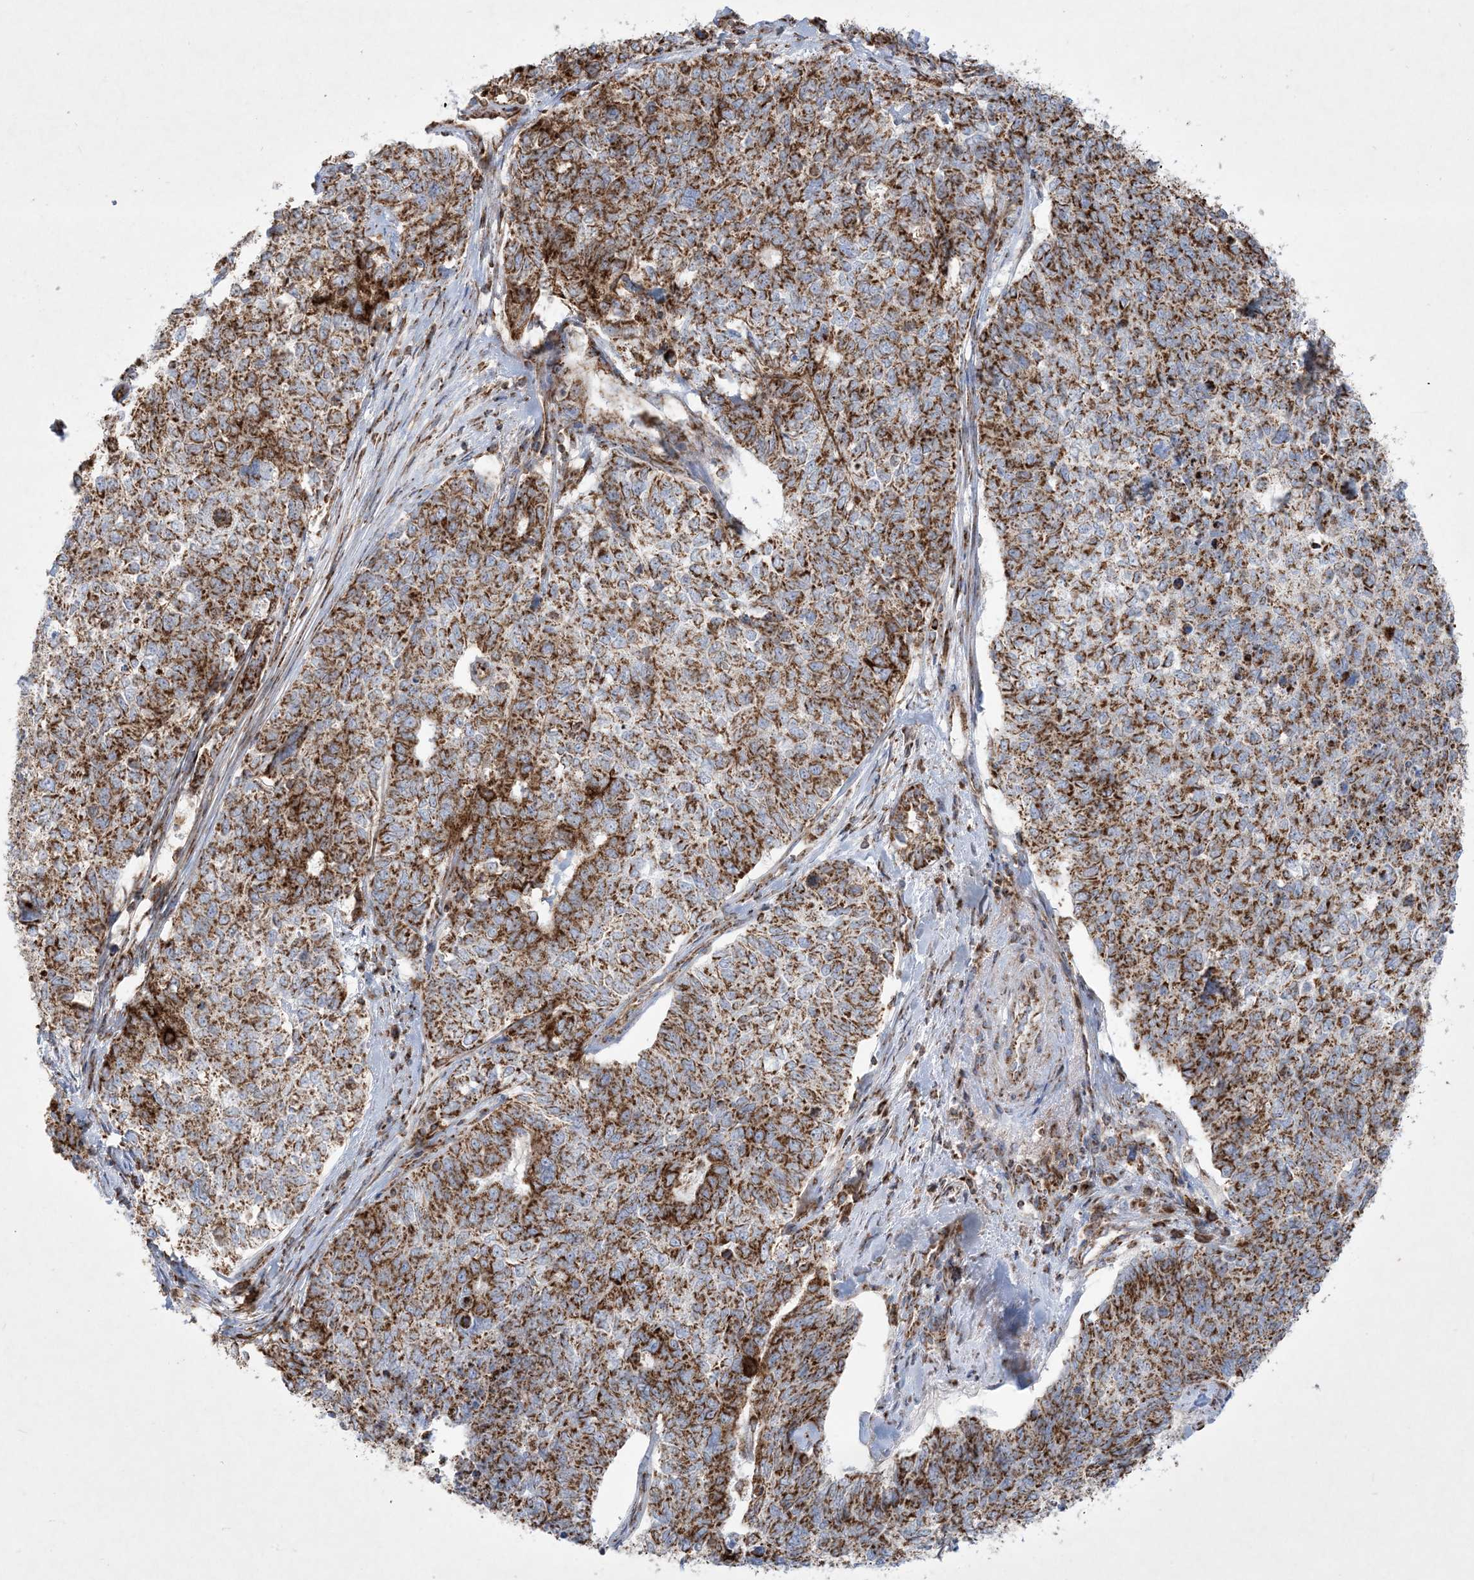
{"staining": {"intensity": "strong", "quantity": ">75%", "location": "cytoplasmic/membranous"}, "tissue": "cervical cancer", "cell_type": "Tumor cells", "image_type": "cancer", "snomed": [{"axis": "morphology", "description": "Squamous cell carcinoma, NOS"}, {"axis": "topography", "description": "Cervix"}], "caption": "Cervical squamous cell carcinoma stained for a protein exhibits strong cytoplasmic/membranous positivity in tumor cells.", "gene": "BEND4", "patient": {"sex": "female", "age": 63}}